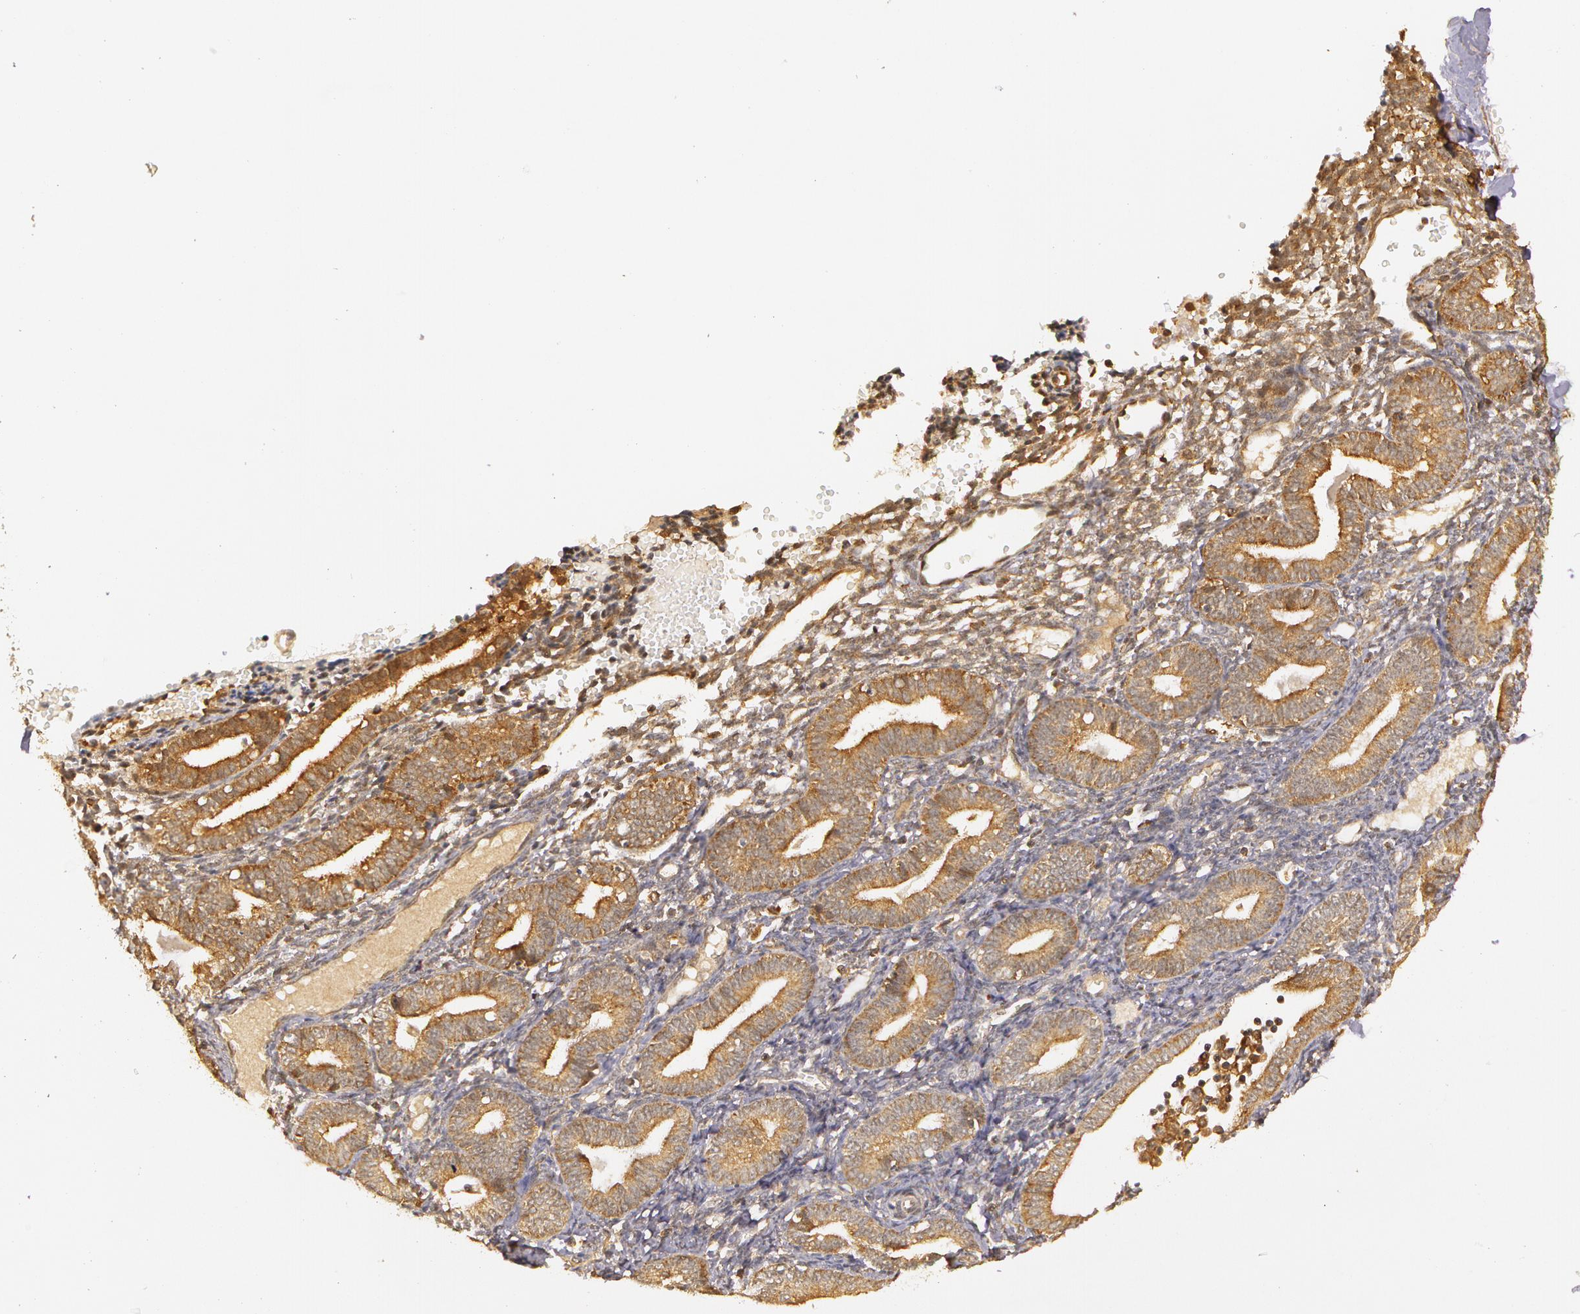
{"staining": {"intensity": "weak", "quantity": "25%-75%", "location": "cytoplasmic/membranous"}, "tissue": "endometrium", "cell_type": "Cells in endometrial stroma", "image_type": "normal", "snomed": [{"axis": "morphology", "description": "Normal tissue, NOS"}, {"axis": "topography", "description": "Endometrium"}], "caption": "This image displays immunohistochemistry staining of benign endometrium, with low weak cytoplasmic/membranous expression in approximately 25%-75% of cells in endometrial stroma.", "gene": "ASCC2", "patient": {"sex": "female", "age": 61}}